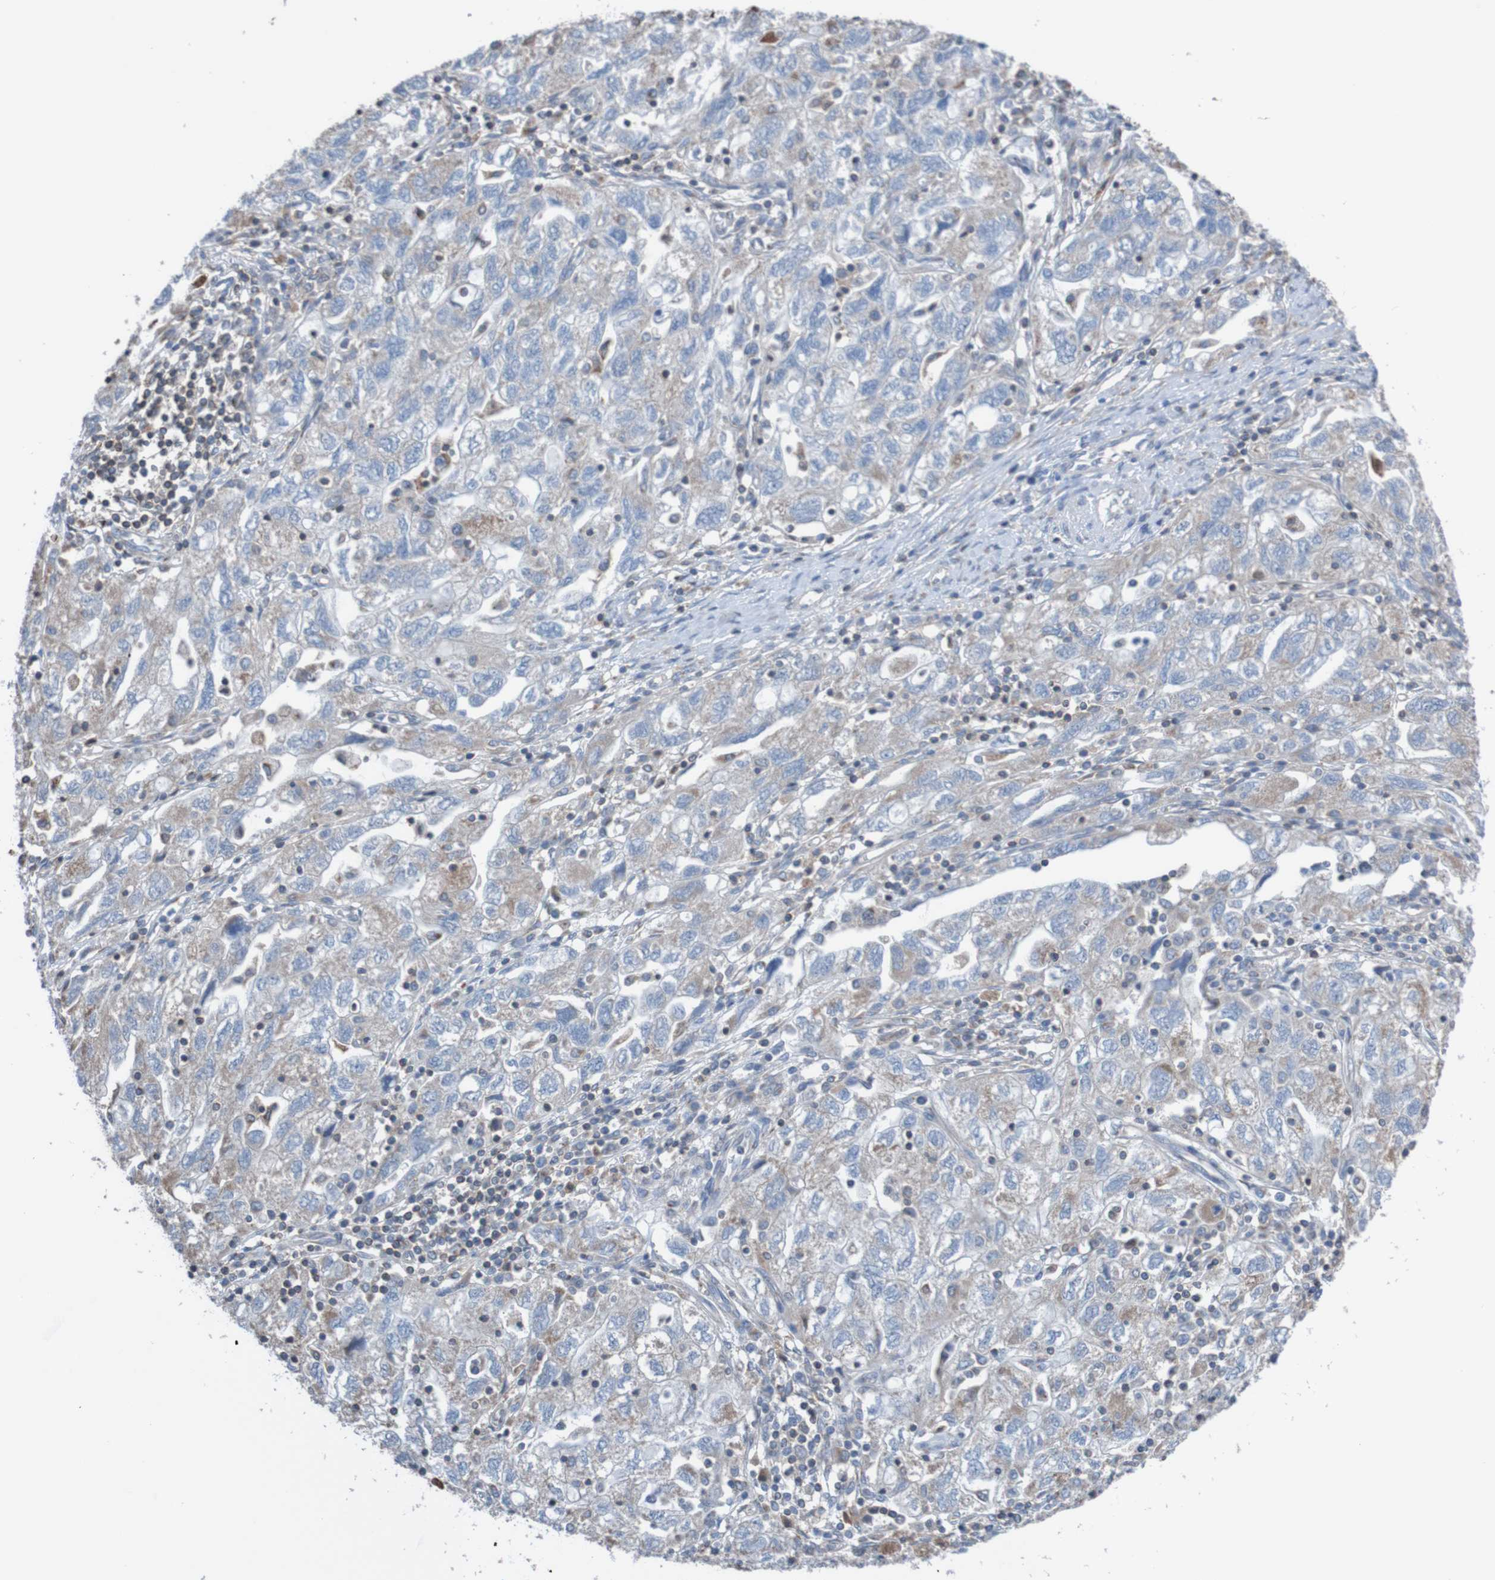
{"staining": {"intensity": "weak", "quantity": ">75%", "location": "cytoplasmic/membranous"}, "tissue": "ovarian cancer", "cell_type": "Tumor cells", "image_type": "cancer", "snomed": [{"axis": "morphology", "description": "Carcinoma, NOS"}, {"axis": "morphology", "description": "Cystadenocarcinoma, serous, NOS"}, {"axis": "topography", "description": "Ovary"}], "caption": "Tumor cells show low levels of weak cytoplasmic/membranous staining in about >75% of cells in human ovarian carcinoma.", "gene": "MINAR1", "patient": {"sex": "female", "age": 69}}